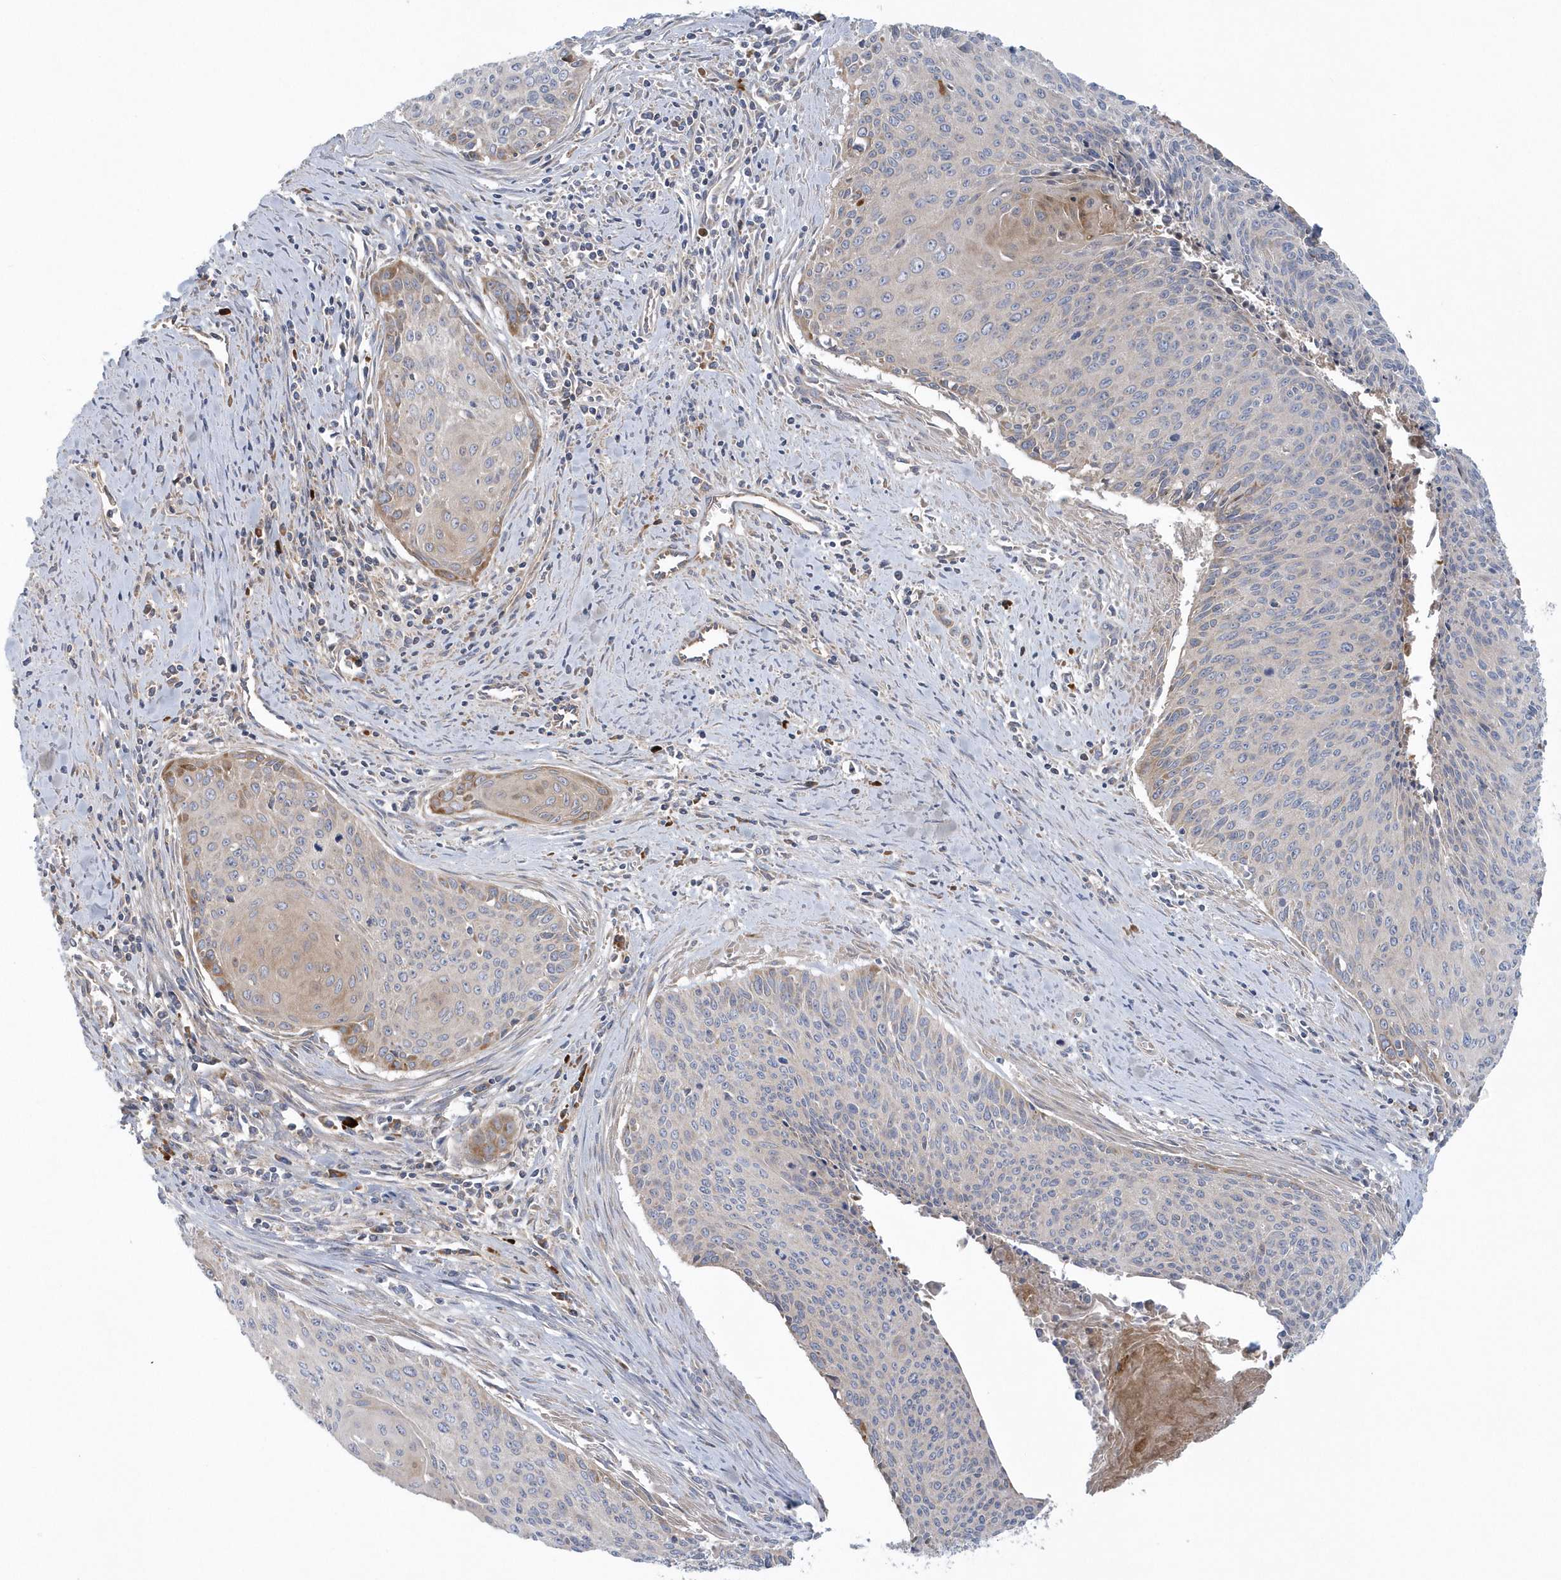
{"staining": {"intensity": "weak", "quantity": "<25%", "location": "cytoplasmic/membranous"}, "tissue": "cervical cancer", "cell_type": "Tumor cells", "image_type": "cancer", "snomed": [{"axis": "morphology", "description": "Squamous cell carcinoma, NOS"}, {"axis": "topography", "description": "Cervix"}], "caption": "Immunohistochemistry (IHC) of cervical cancer (squamous cell carcinoma) exhibits no staining in tumor cells.", "gene": "SPATA18", "patient": {"sex": "female", "age": 55}}